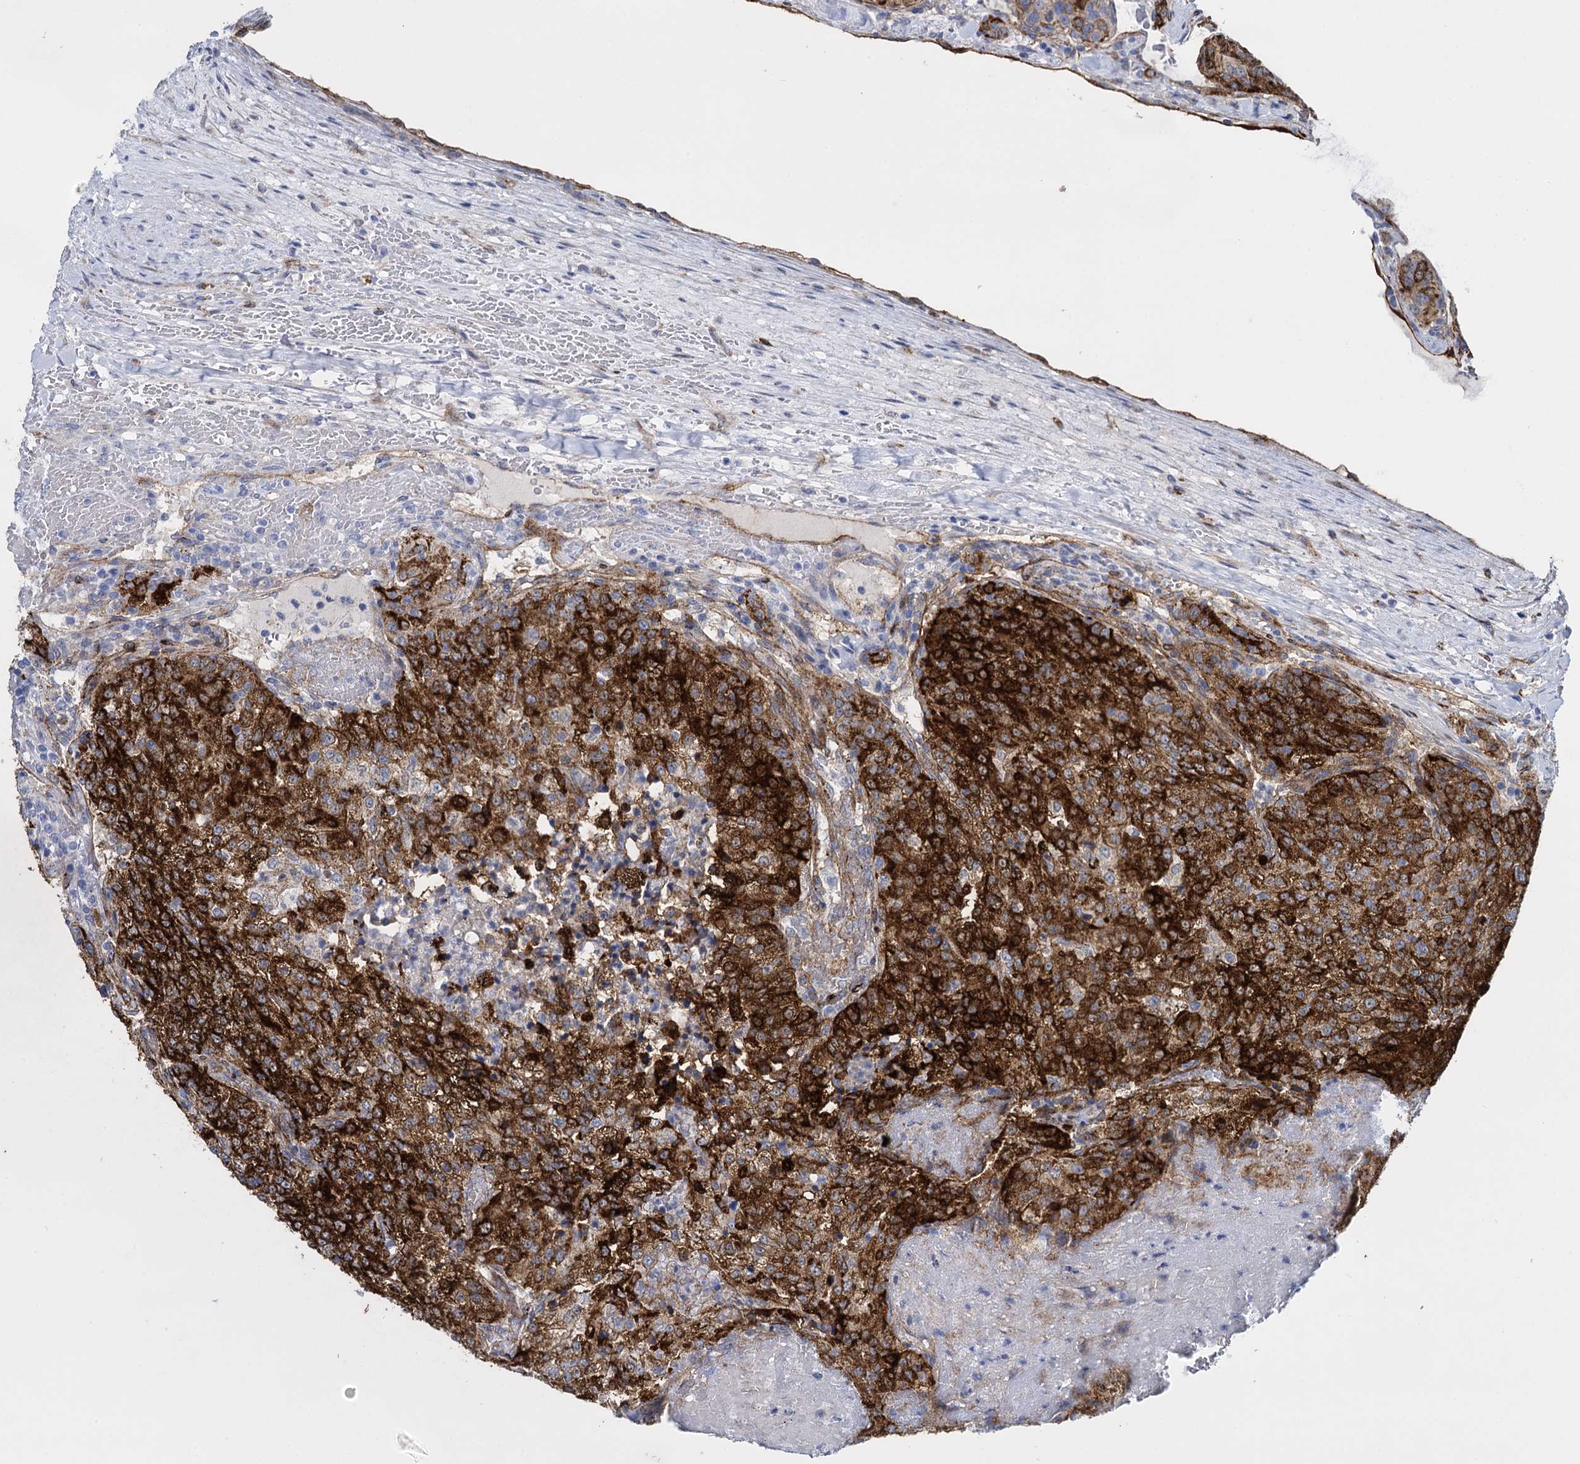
{"staining": {"intensity": "strong", "quantity": ">75%", "location": "cytoplasmic/membranous"}, "tissue": "renal cancer", "cell_type": "Tumor cells", "image_type": "cancer", "snomed": [{"axis": "morphology", "description": "Adenocarcinoma, NOS"}, {"axis": "topography", "description": "Kidney"}], "caption": "A micrograph showing strong cytoplasmic/membranous expression in approximately >75% of tumor cells in renal cancer (adenocarcinoma), as visualized by brown immunohistochemical staining.", "gene": "SNCG", "patient": {"sex": "female", "age": 63}}